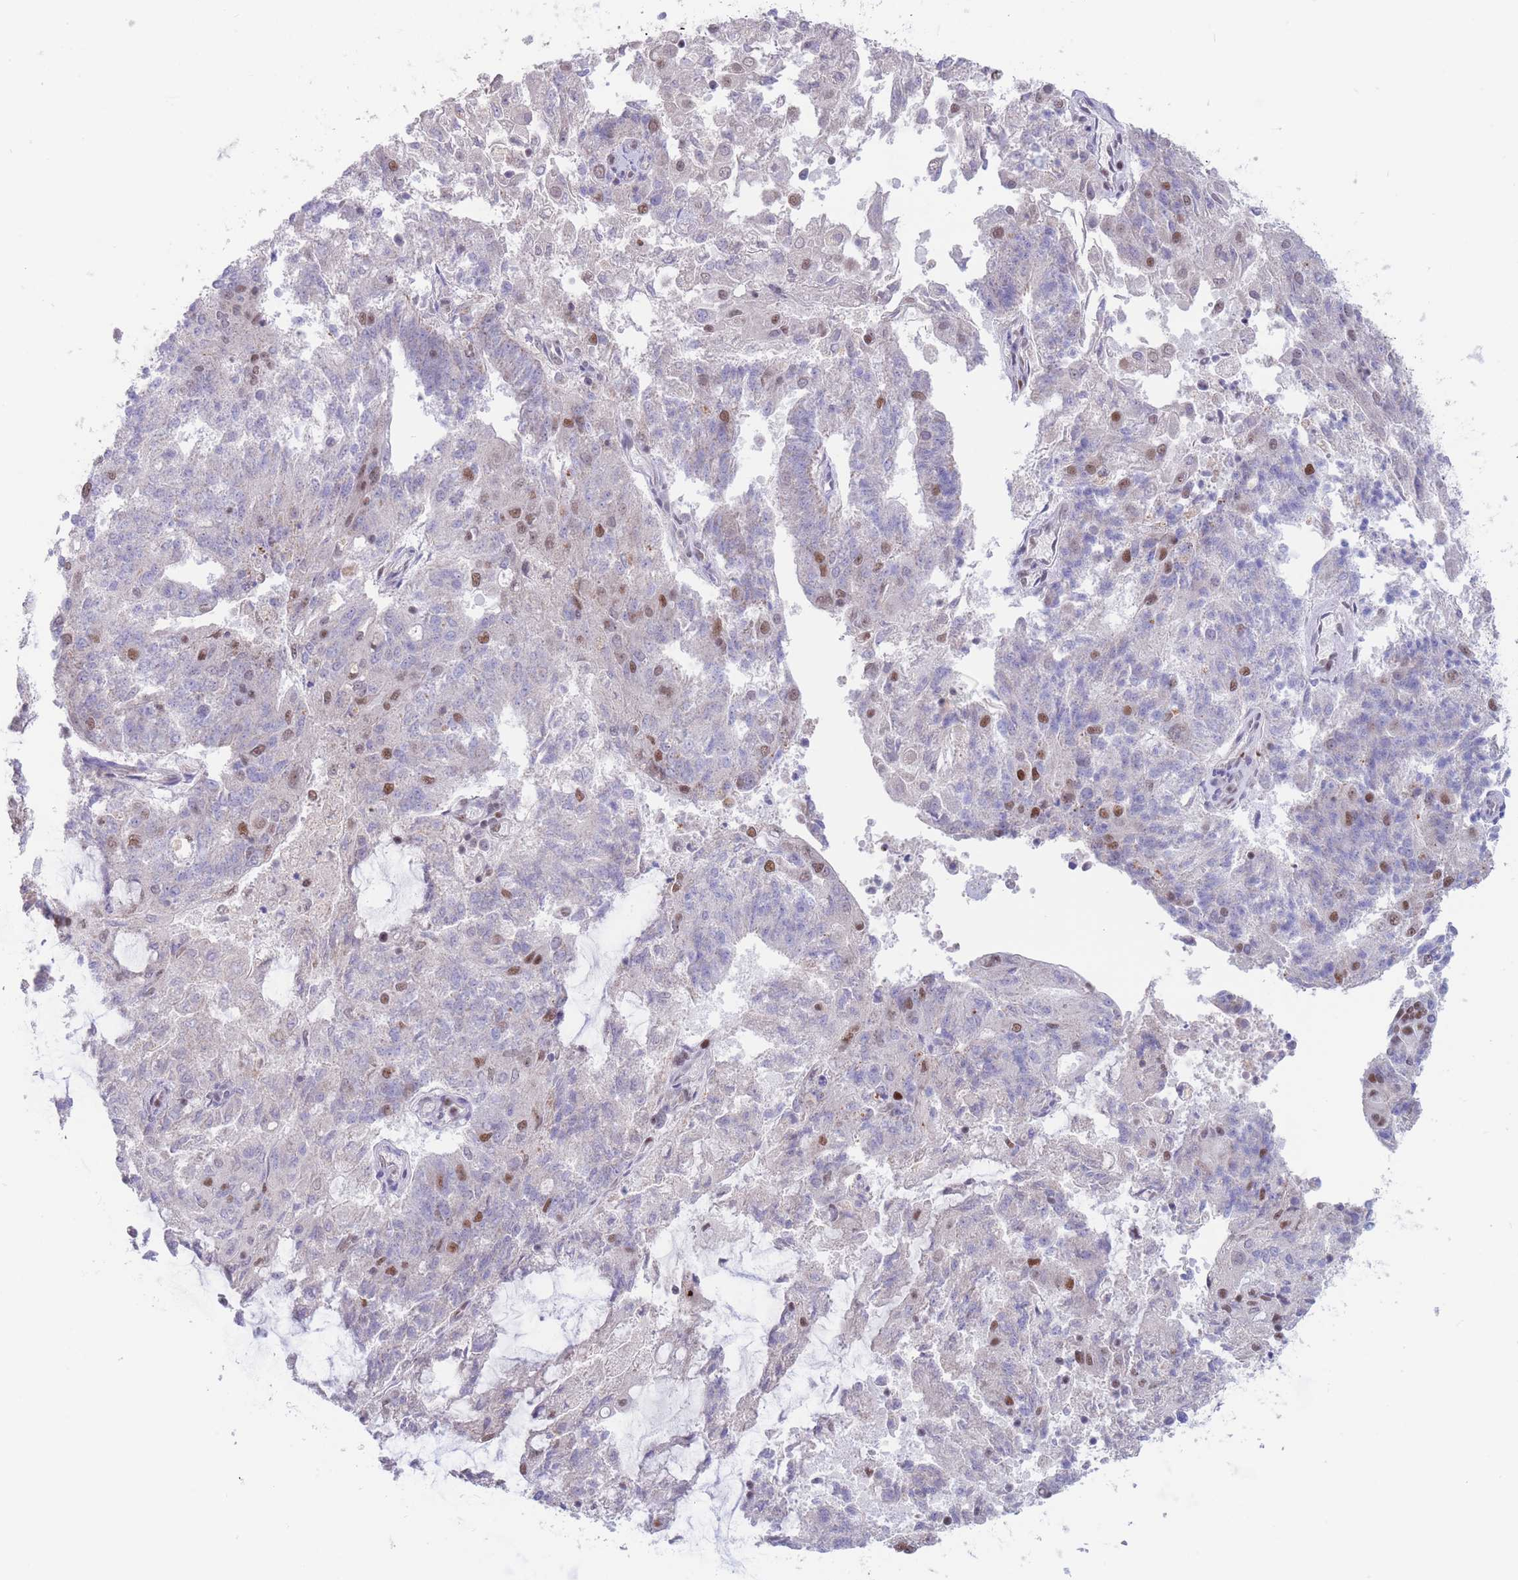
{"staining": {"intensity": "moderate", "quantity": "<25%", "location": "nuclear"}, "tissue": "endometrial cancer", "cell_type": "Tumor cells", "image_type": "cancer", "snomed": [{"axis": "morphology", "description": "Adenocarcinoma, NOS"}, {"axis": "topography", "description": "Endometrium"}], "caption": "IHC micrograph of human endometrial cancer stained for a protein (brown), which exhibits low levels of moderate nuclear staining in about <25% of tumor cells.", "gene": "SMAD9", "patient": {"sex": "female", "age": 82}}